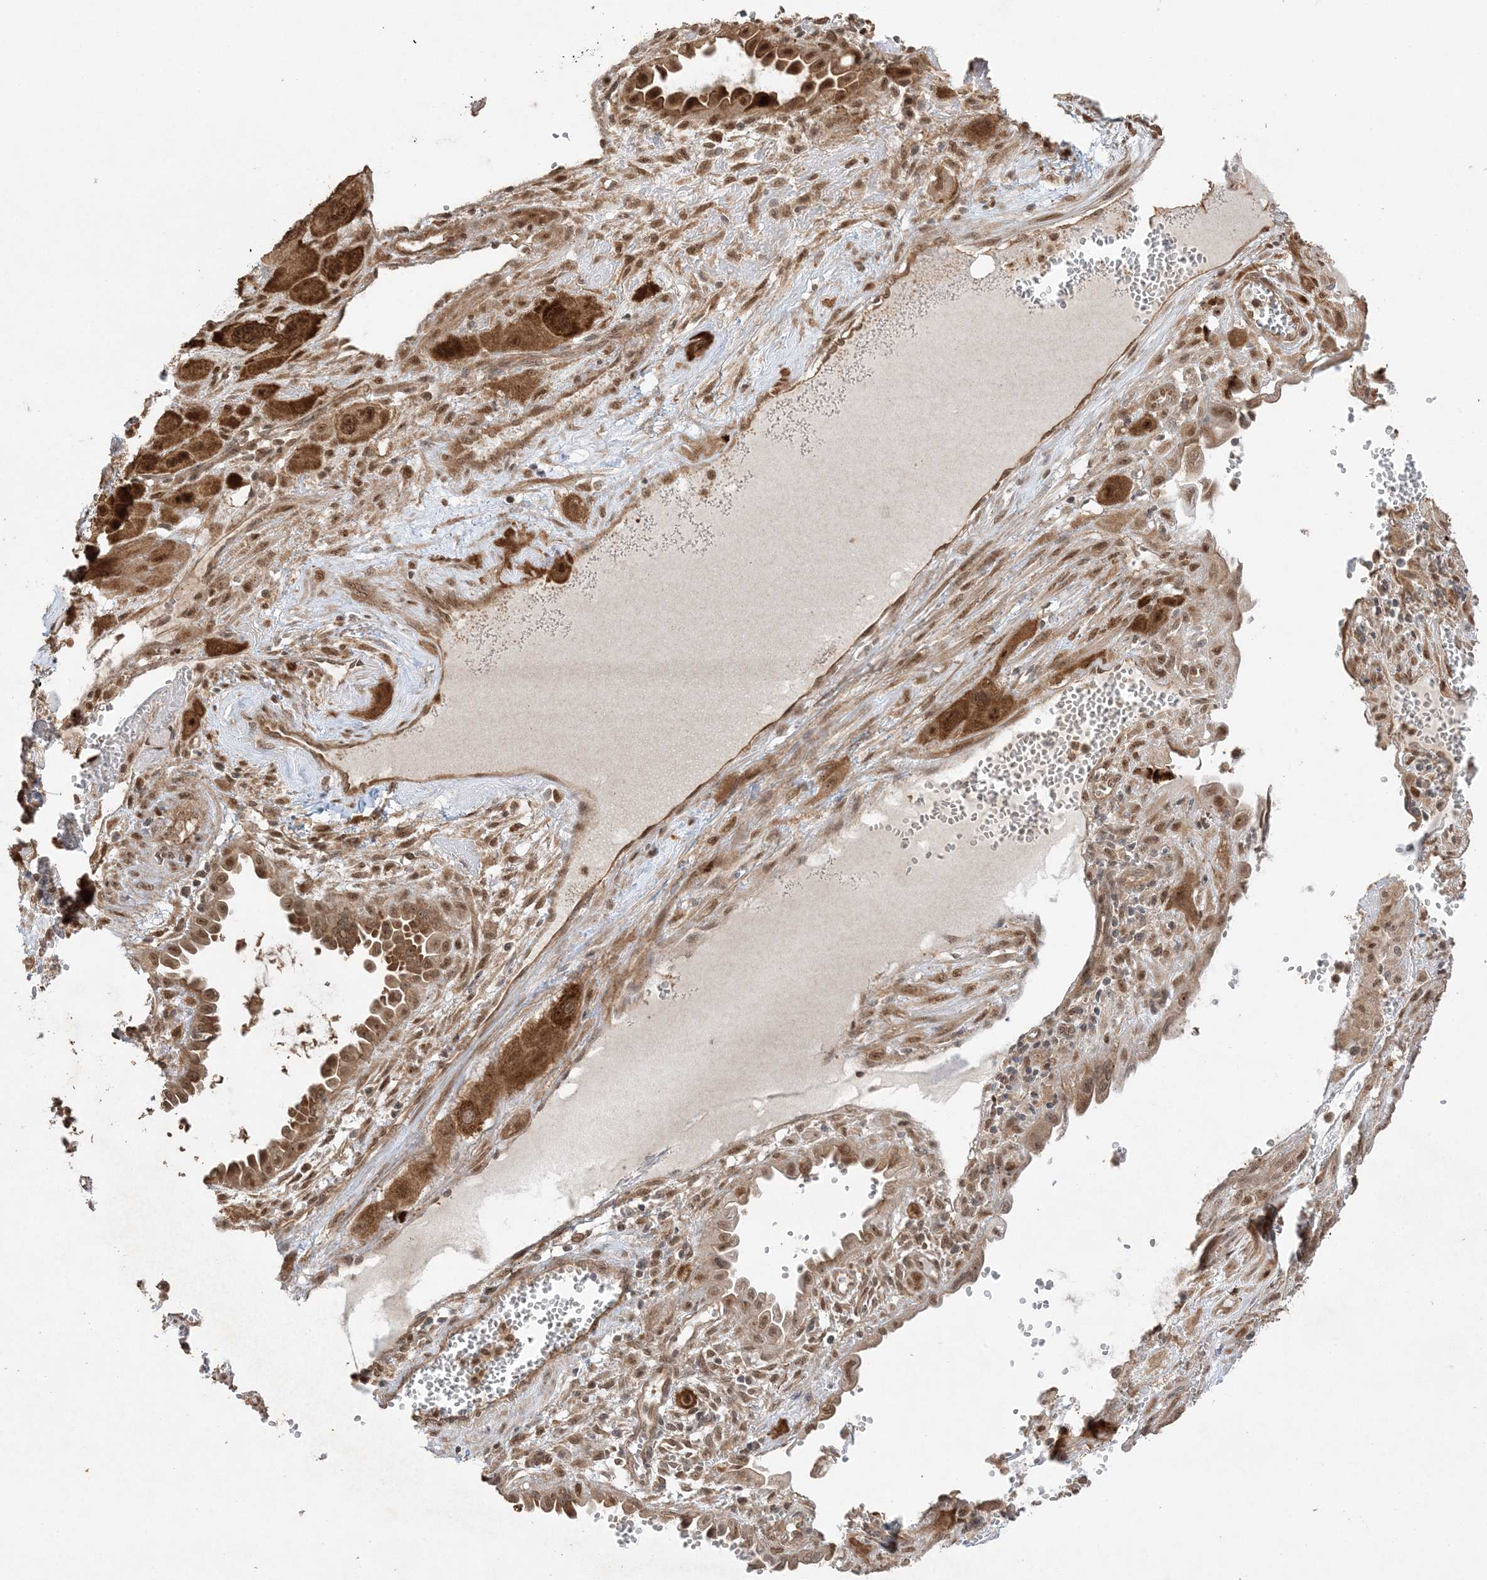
{"staining": {"intensity": "strong", "quantity": ">75%", "location": "cytoplasmic/membranous,nuclear"}, "tissue": "cervical cancer", "cell_type": "Tumor cells", "image_type": "cancer", "snomed": [{"axis": "morphology", "description": "Squamous cell carcinoma, NOS"}, {"axis": "topography", "description": "Cervix"}], "caption": "The photomicrograph exhibits a brown stain indicating the presence of a protein in the cytoplasmic/membranous and nuclear of tumor cells in cervical squamous cell carcinoma.", "gene": "ZBTB41", "patient": {"sex": "female", "age": 34}}